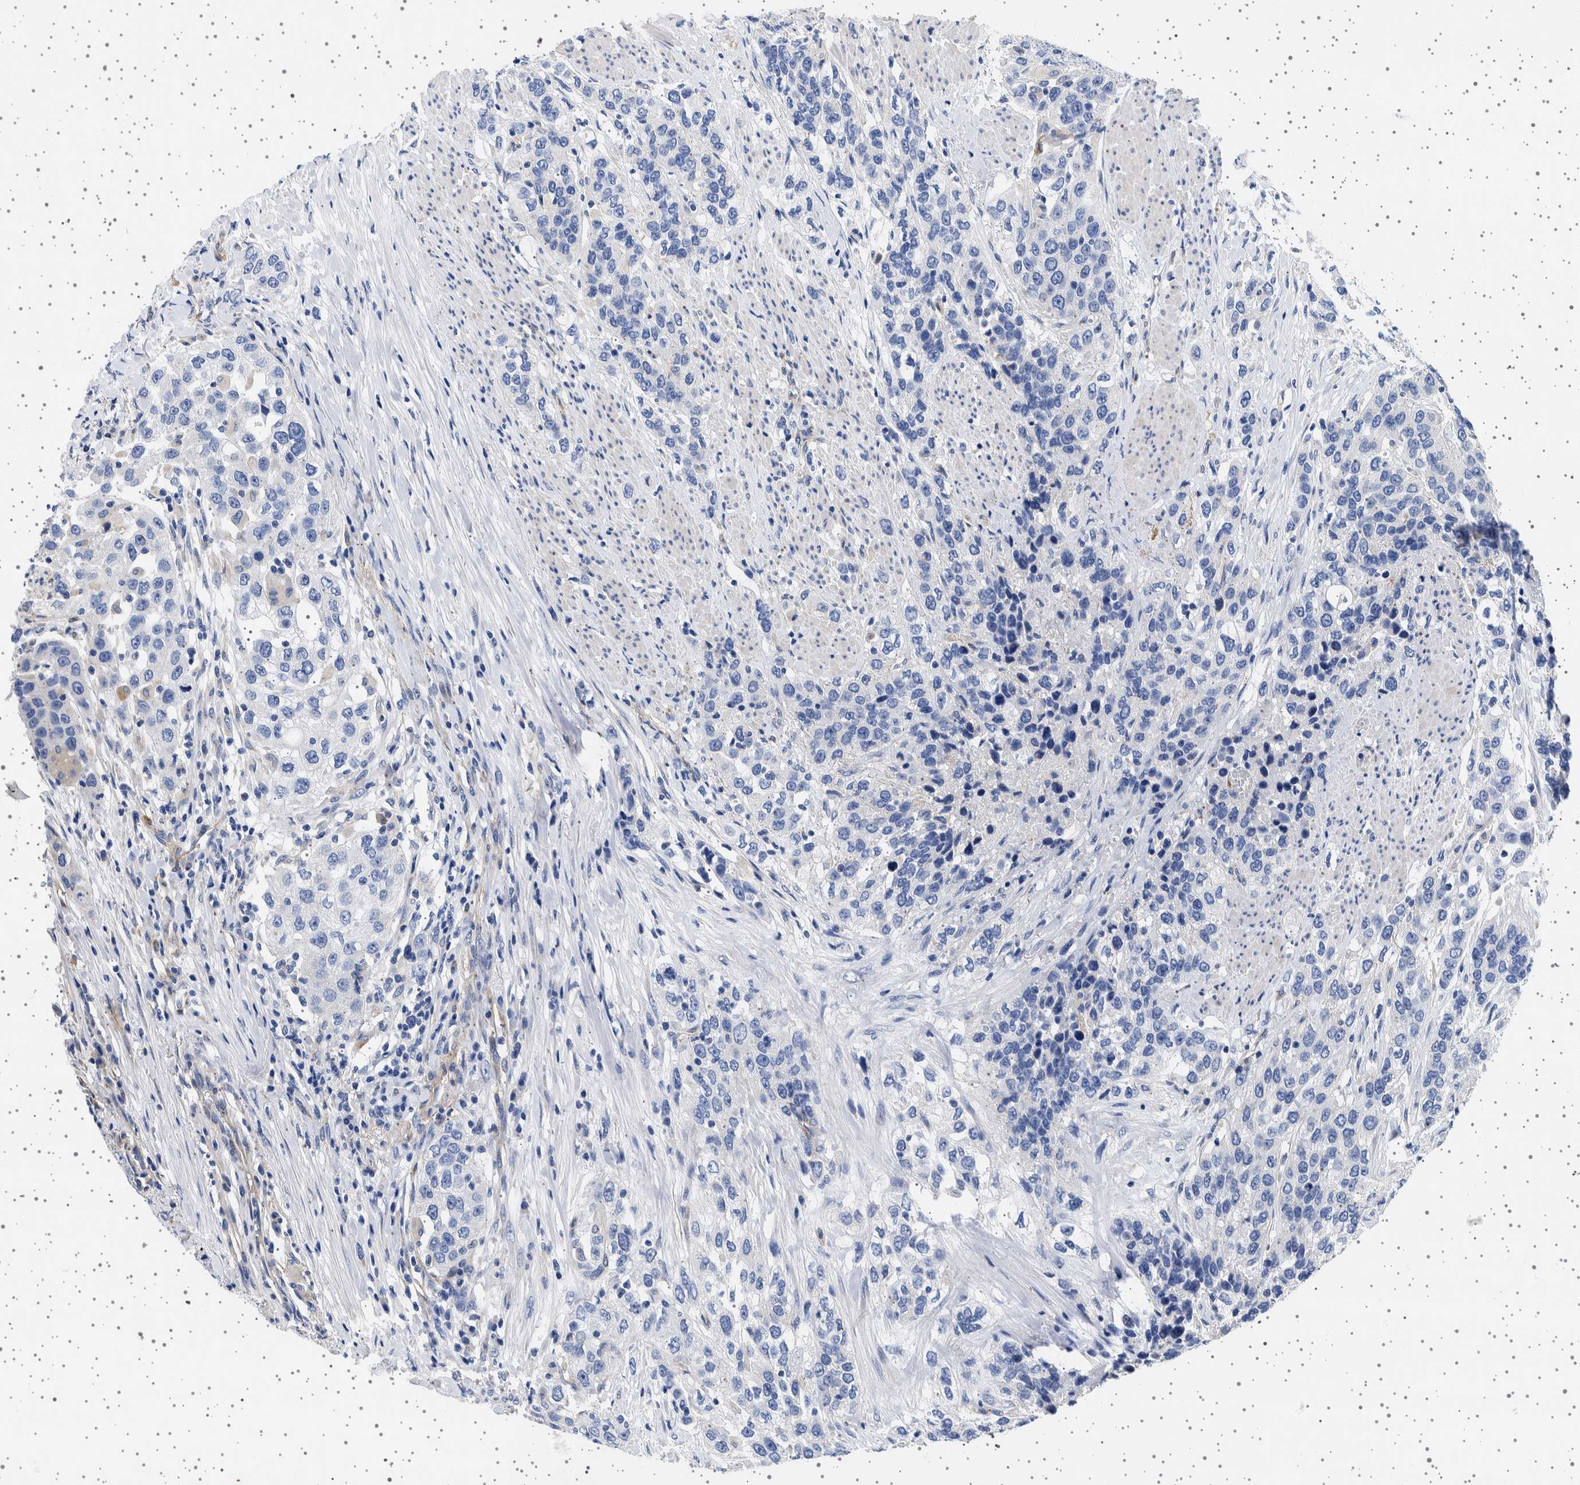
{"staining": {"intensity": "negative", "quantity": "none", "location": "none"}, "tissue": "urothelial cancer", "cell_type": "Tumor cells", "image_type": "cancer", "snomed": [{"axis": "morphology", "description": "Urothelial carcinoma, High grade"}, {"axis": "topography", "description": "Urinary bladder"}], "caption": "Tumor cells are negative for protein expression in human urothelial cancer.", "gene": "SEPTIN4", "patient": {"sex": "female", "age": 80}}